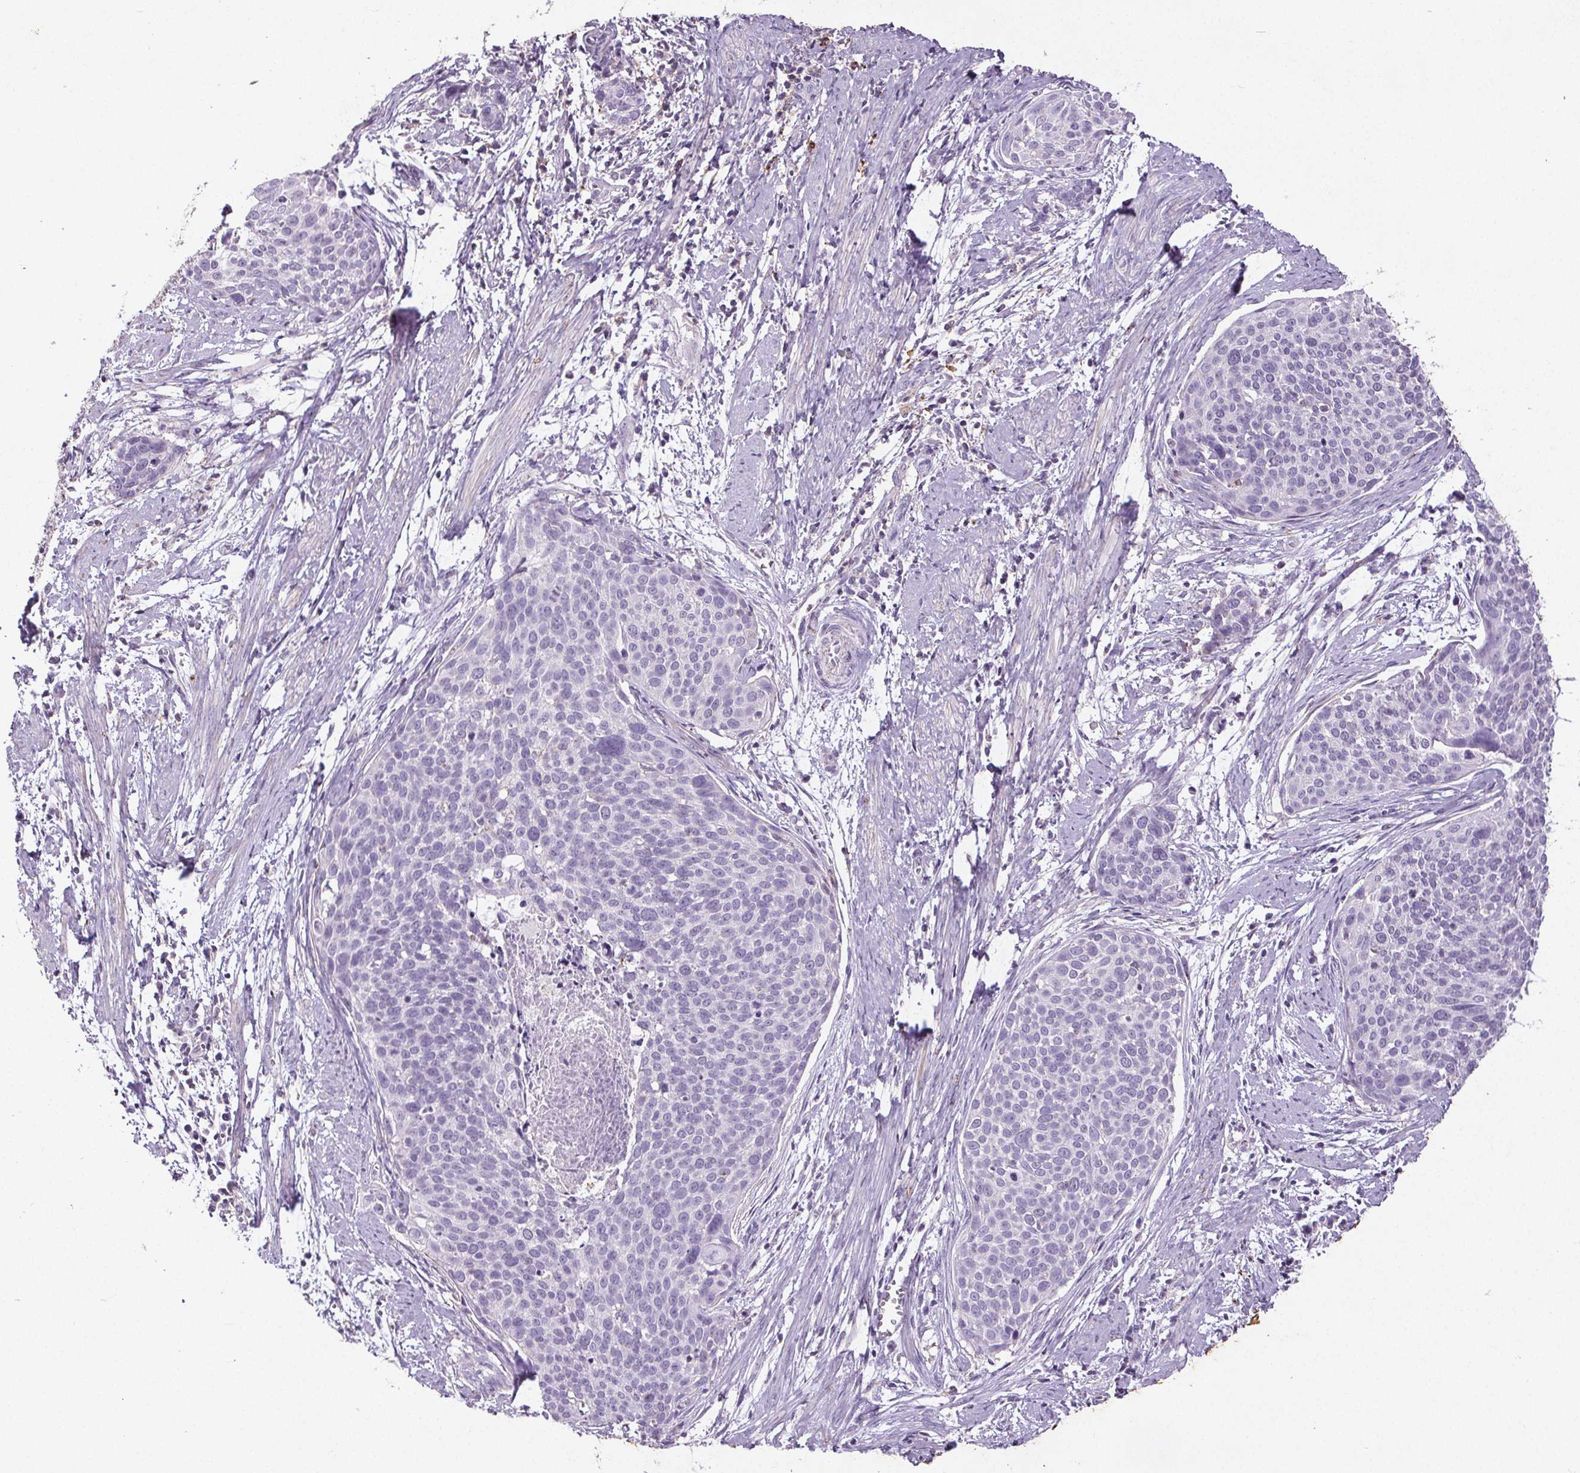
{"staining": {"intensity": "negative", "quantity": "none", "location": "none"}, "tissue": "cervical cancer", "cell_type": "Tumor cells", "image_type": "cancer", "snomed": [{"axis": "morphology", "description": "Squamous cell carcinoma, NOS"}, {"axis": "topography", "description": "Cervix"}], "caption": "Tumor cells are negative for brown protein staining in cervical squamous cell carcinoma.", "gene": "C19orf84", "patient": {"sex": "female", "age": 39}}